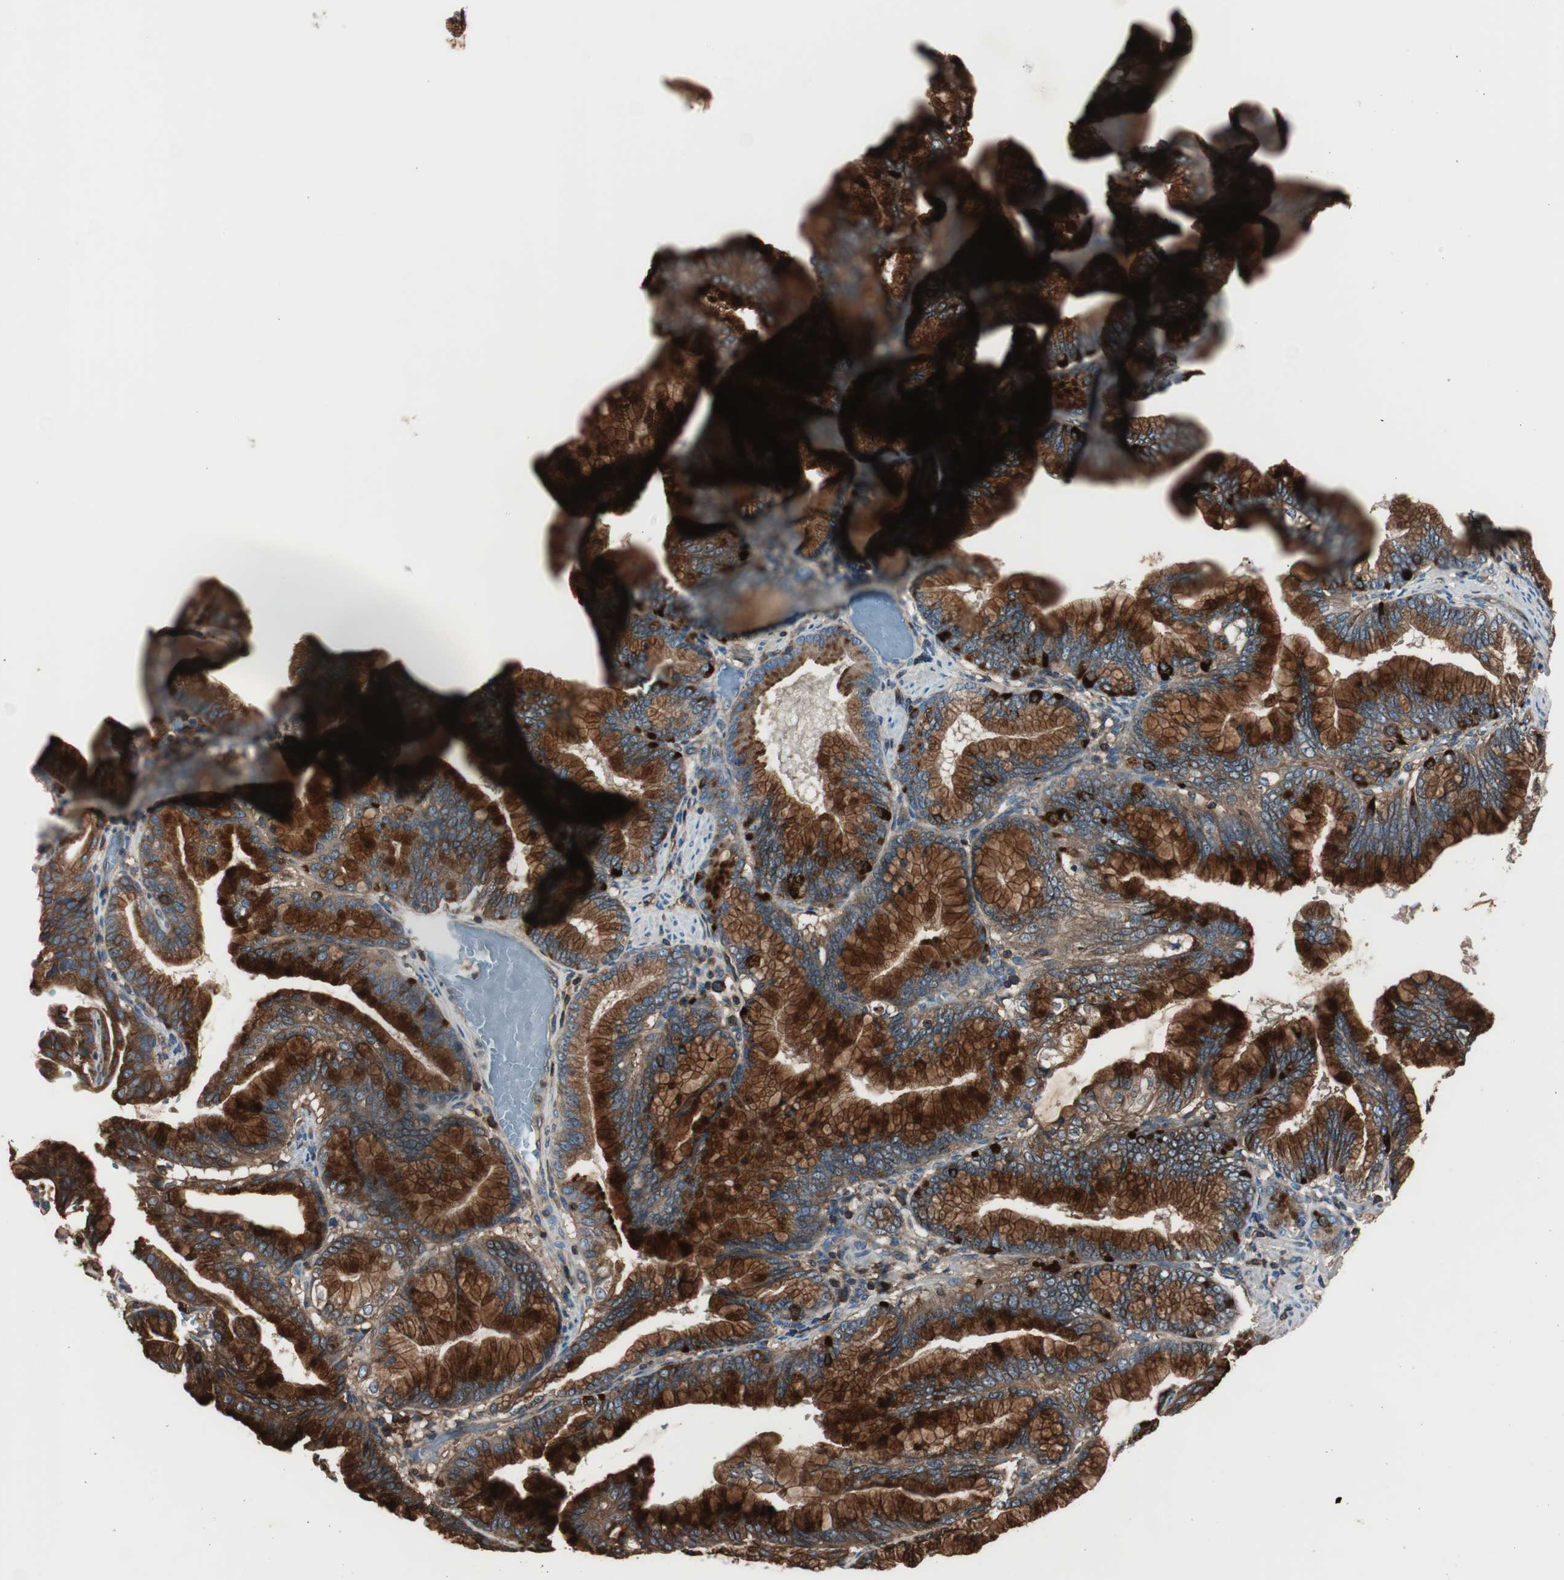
{"staining": {"intensity": "strong", "quantity": ">75%", "location": "cytoplasmic/membranous"}, "tissue": "pancreatic cancer", "cell_type": "Tumor cells", "image_type": "cancer", "snomed": [{"axis": "morphology", "description": "Adenocarcinoma, NOS"}, {"axis": "topography", "description": "Pancreas"}], "caption": "The micrograph reveals staining of pancreatic adenocarcinoma, revealing strong cytoplasmic/membranous protein positivity (brown color) within tumor cells.", "gene": "B2M", "patient": {"sex": "female", "age": 64}}